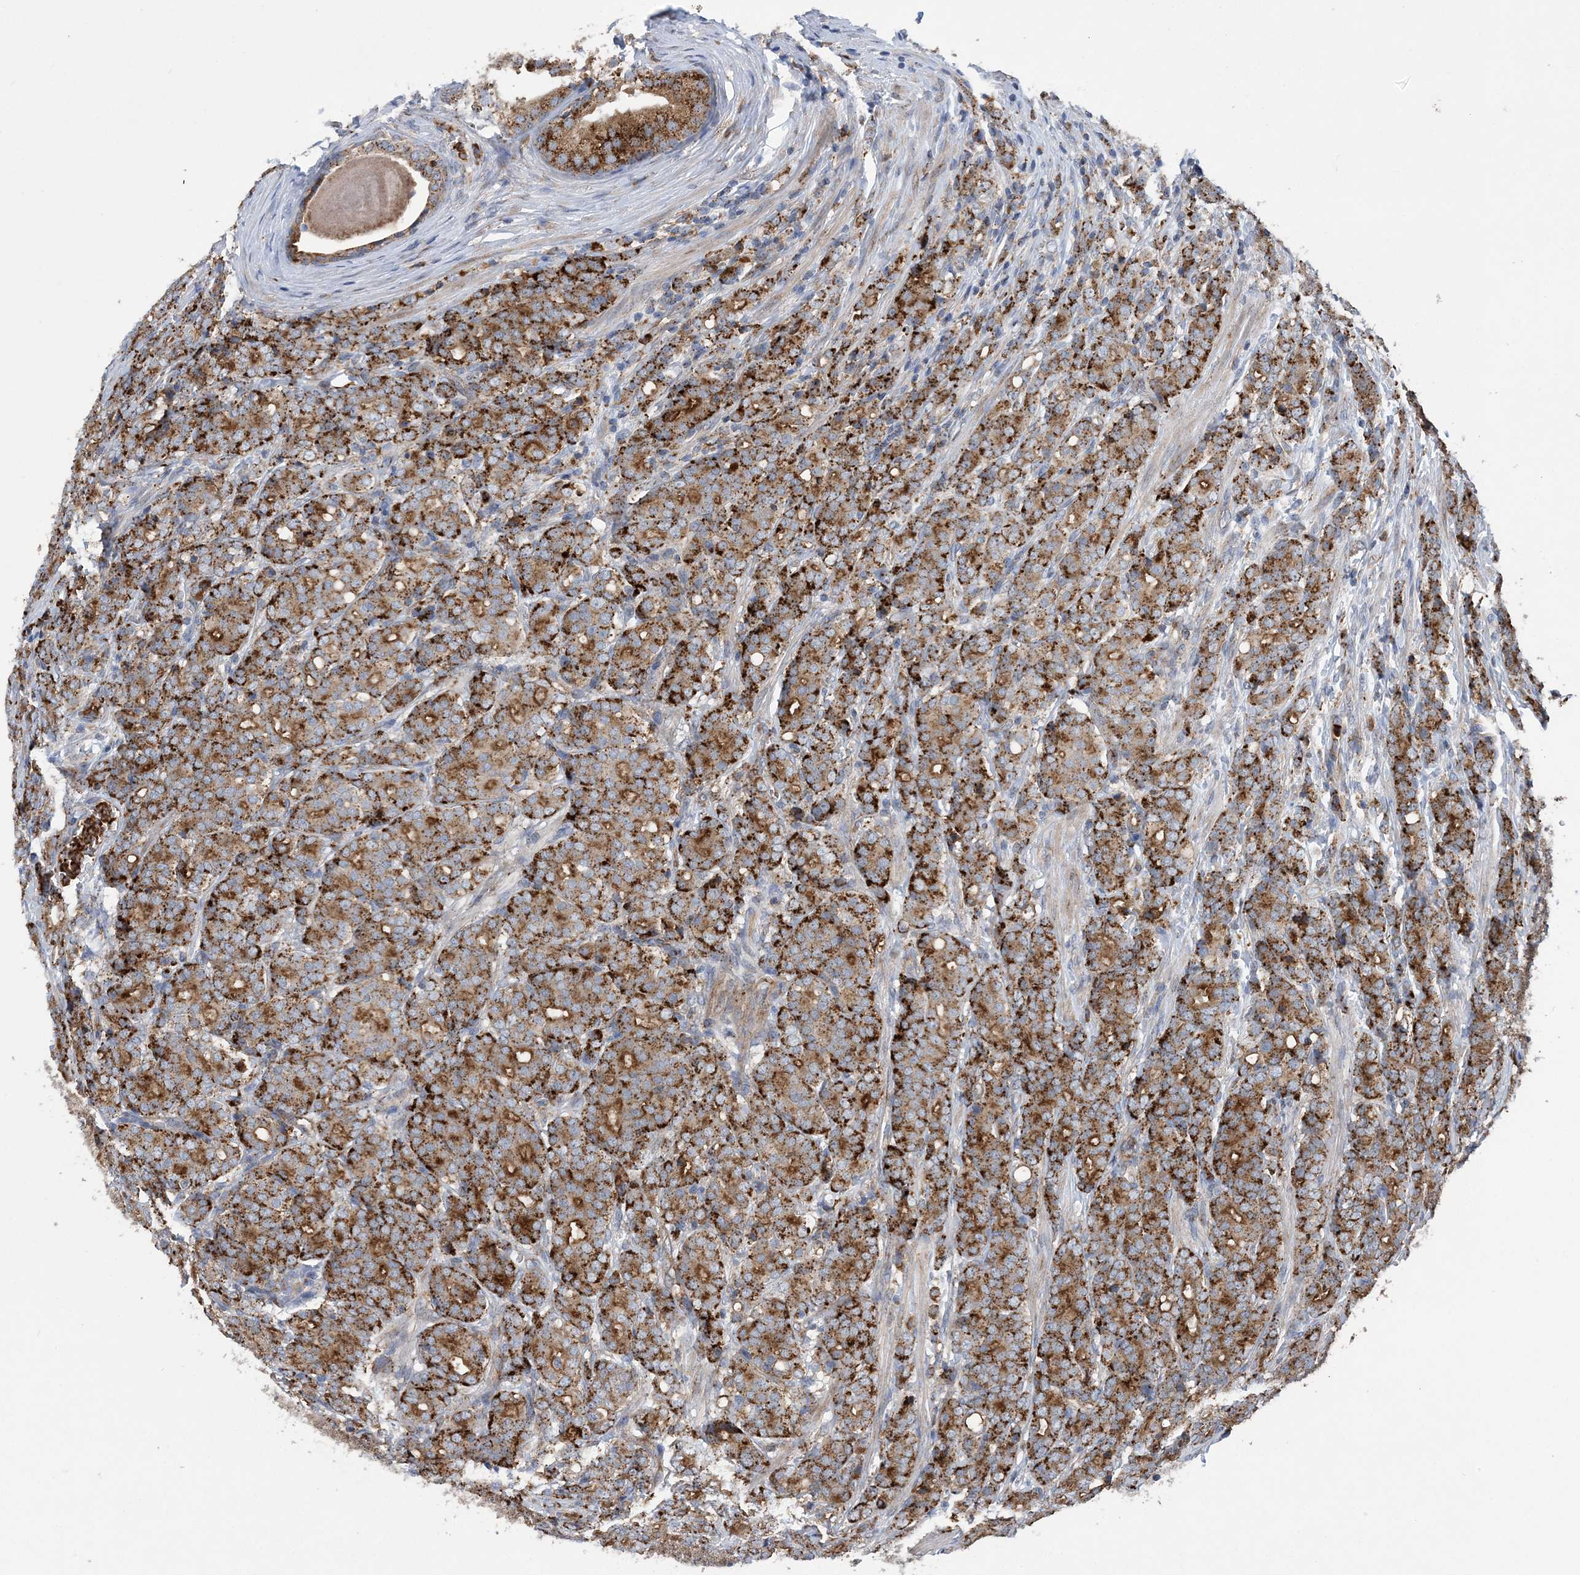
{"staining": {"intensity": "strong", "quantity": ">75%", "location": "cytoplasmic/membranous"}, "tissue": "prostate cancer", "cell_type": "Tumor cells", "image_type": "cancer", "snomed": [{"axis": "morphology", "description": "Adenocarcinoma, High grade"}, {"axis": "topography", "description": "Prostate"}], "caption": "Protein analysis of high-grade adenocarcinoma (prostate) tissue demonstrates strong cytoplasmic/membranous expression in approximately >75% of tumor cells. The staining is performed using DAB brown chromogen to label protein expression. The nuclei are counter-stained blue using hematoxylin.", "gene": "PTTG1IP", "patient": {"sex": "male", "age": 62}}